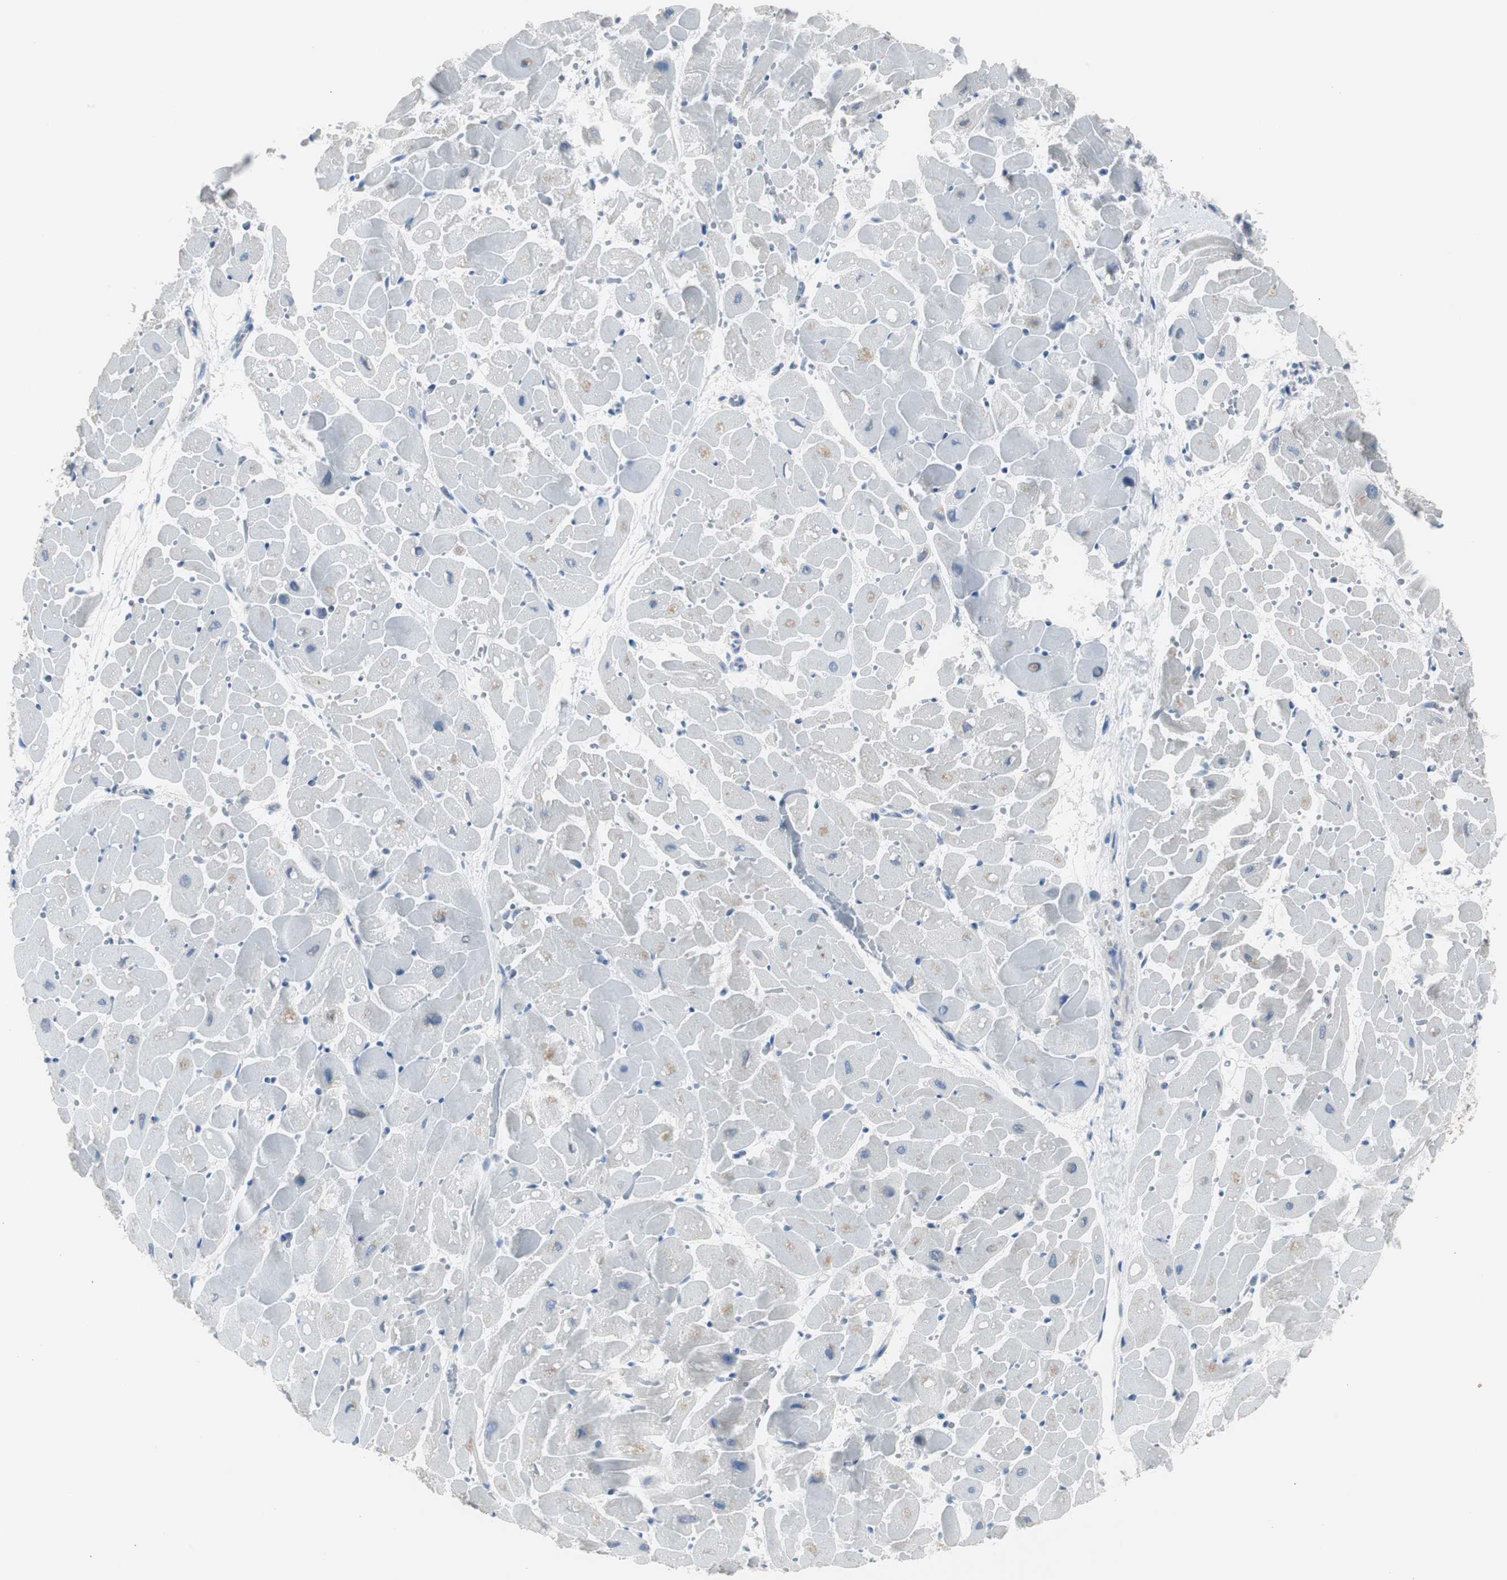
{"staining": {"intensity": "negative", "quantity": "none", "location": "none"}, "tissue": "heart muscle", "cell_type": "Cardiomyocytes", "image_type": "normal", "snomed": [{"axis": "morphology", "description": "Normal tissue, NOS"}, {"axis": "topography", "description": "Heart"}], "caption": "An image of heart muscle stained for a protein exhibits no brown staining in cardiomyocytes. (DAB (3,3'-diaminobenzidine) immunohistochemistry (IHC), high magnification).", "gene": "RPS12", "patient": {"sex": "female", "age": 19}}